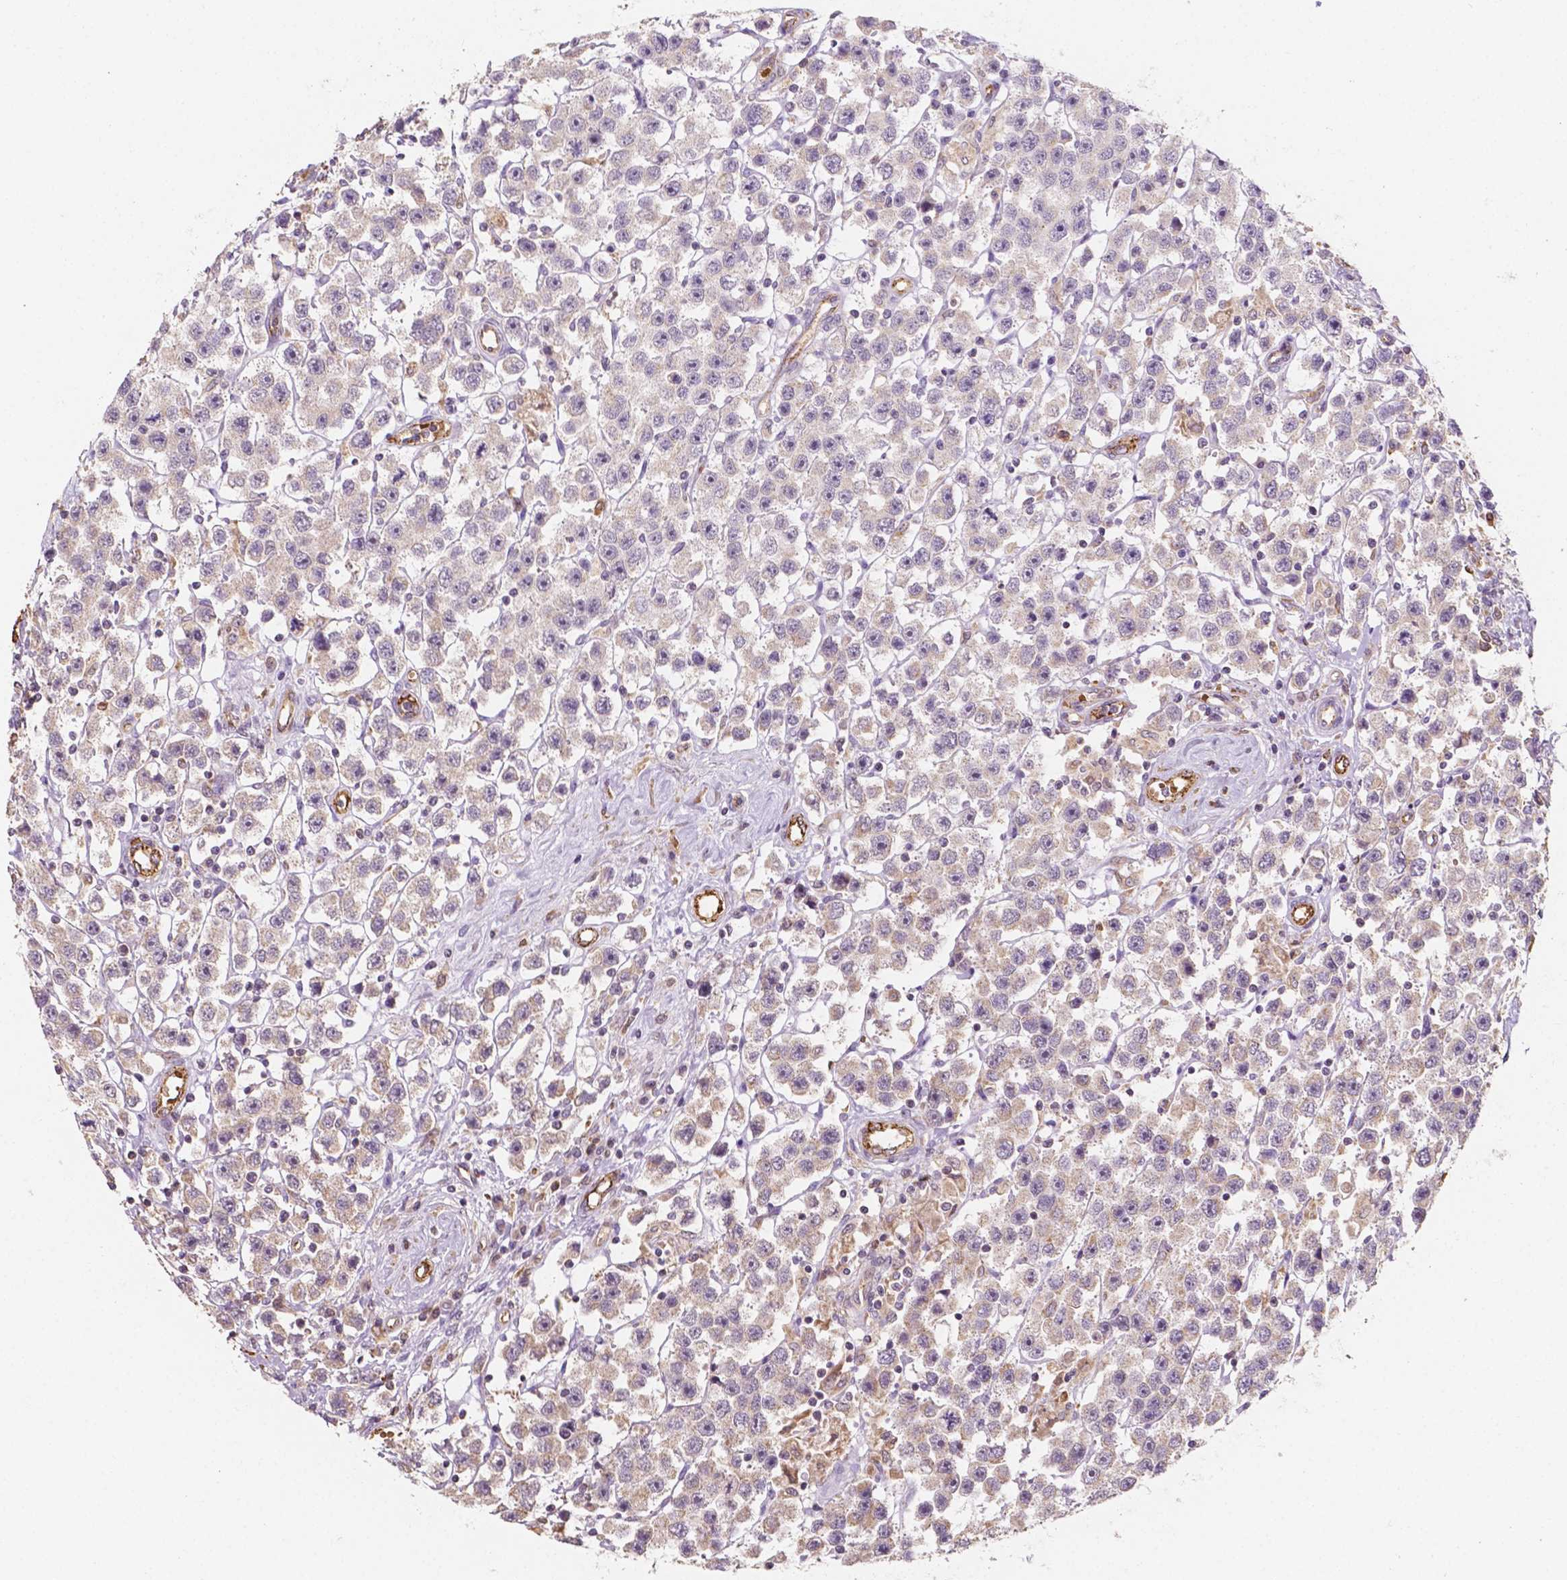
{"staining": {"intensity": "weak", "quantity": "<25%", "location": "cytoplasmic/membranous"}, "tissue": "testis cancer", "cell_type": "Tumor cells", "image_type": "cancer", "snomed": [{"axis": "morphology", "description": "Seminoma, NOS"}, {"axis": "topography", "description": "Testis"}], "caption": "An immunohistochemistry (IHC) photomicrograph of testis cancer (seminoma) is shown. There is no staining in tumor cells of testis cancer (seminoma).", "gene": "SLC22A4", "patient": {"sex": "male", "age": 45}}